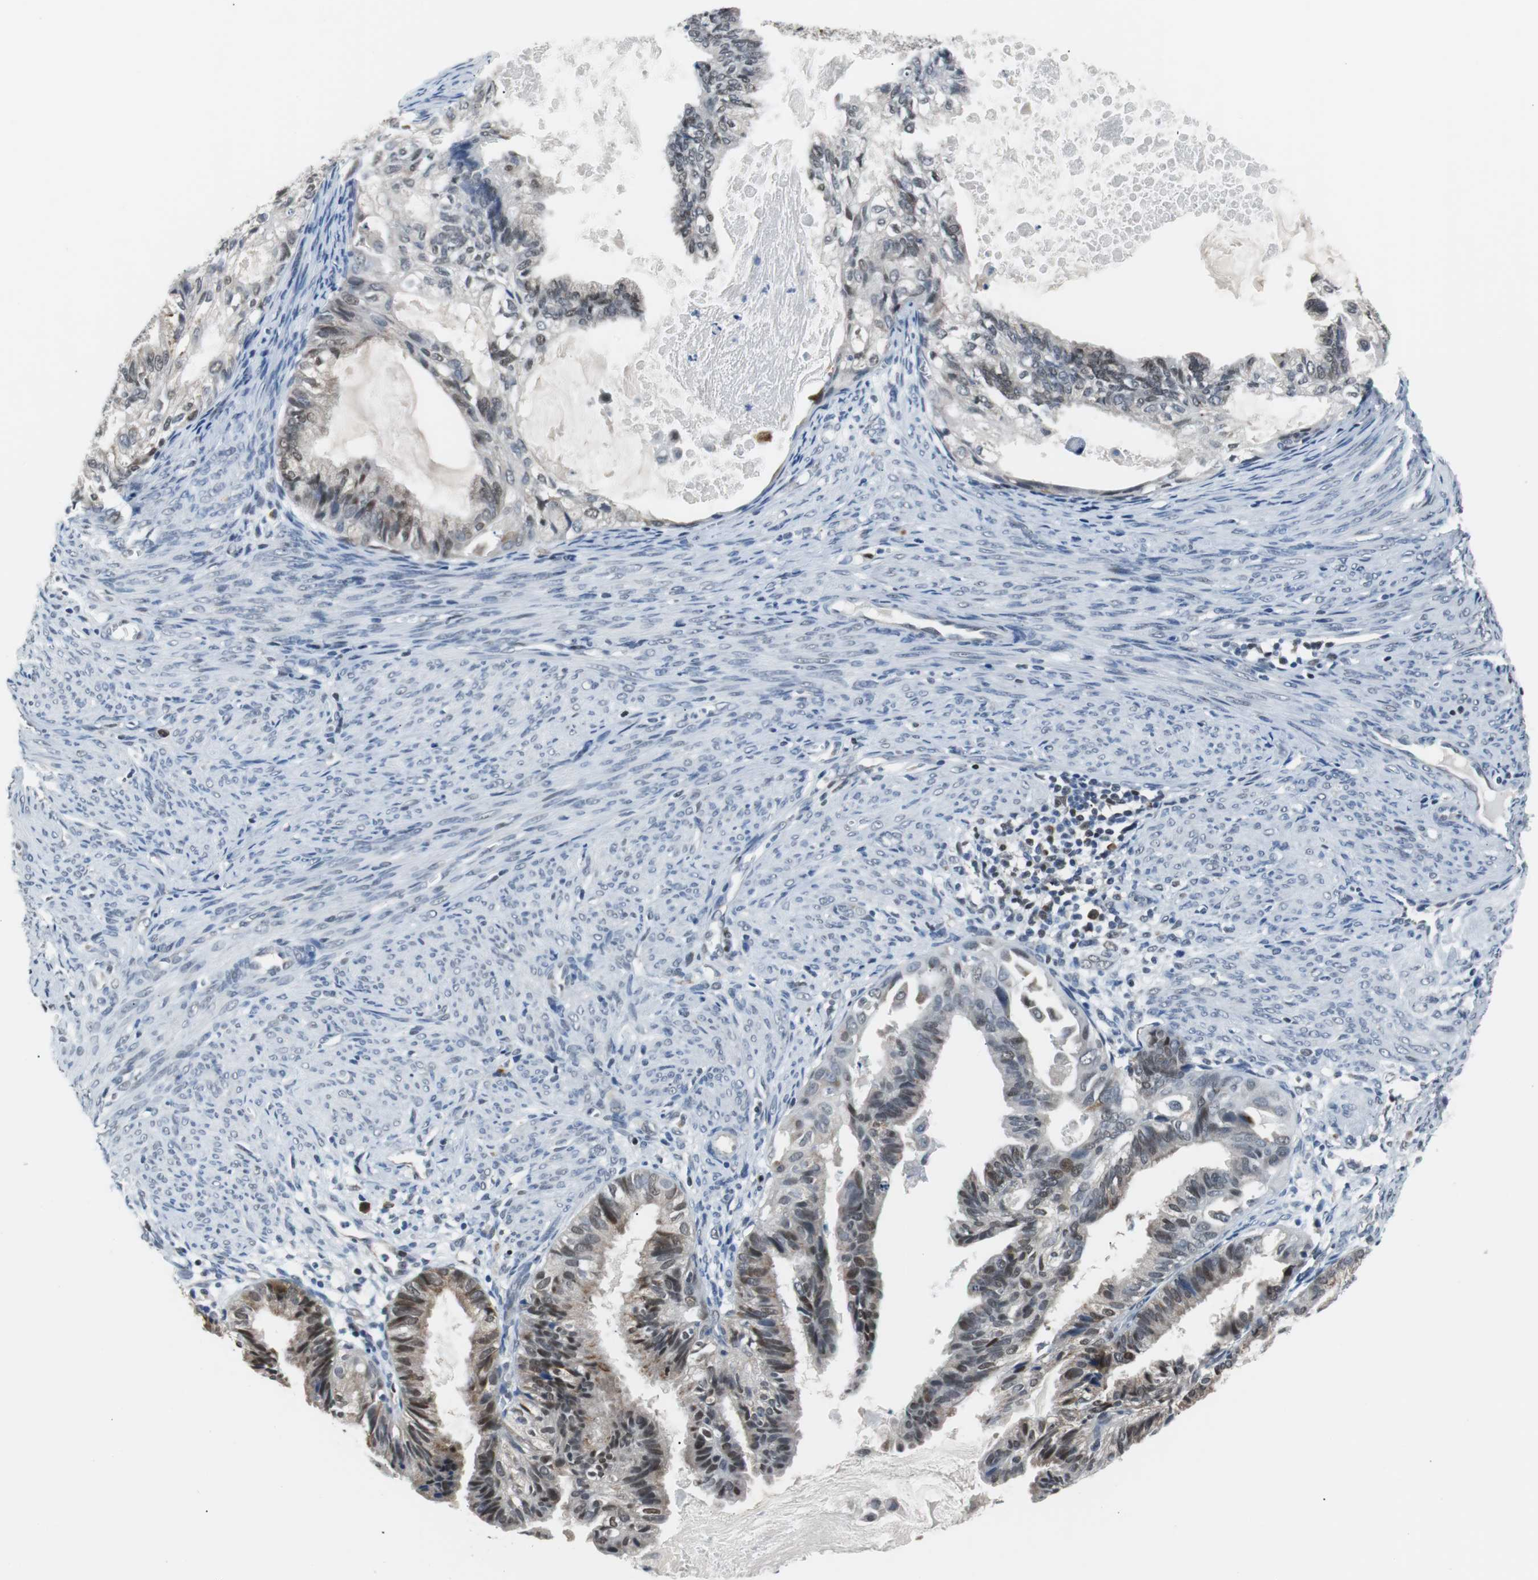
{"staining": {"intensity": "moderate", "quantity": "25%-75%", "location": "cytoplasmic/membranous,nuclear"}, "tissue": "cervical cancer", "cell_type": "Tumor cells", "image_type": "cancer", "snomed": [{"axis": "morphology", "description": "Normal tissue, NOS"}, {"axis": "morphology", "description": "Adenocarcinoma, NOS"}, {"axis": "topography", "description": "Cervix"}, {"axis": "topography", "description": "Endometrium"}], "caption": "This micrograph shows immunohistochemistry staining of cervical adenocarcinoma, with medium moderate cytoplasmic/membranous and nuclear staining in about 25%-75% of tumor cells.", "gene": "USP28", "patient": {"sex": "female", "age": 86}}